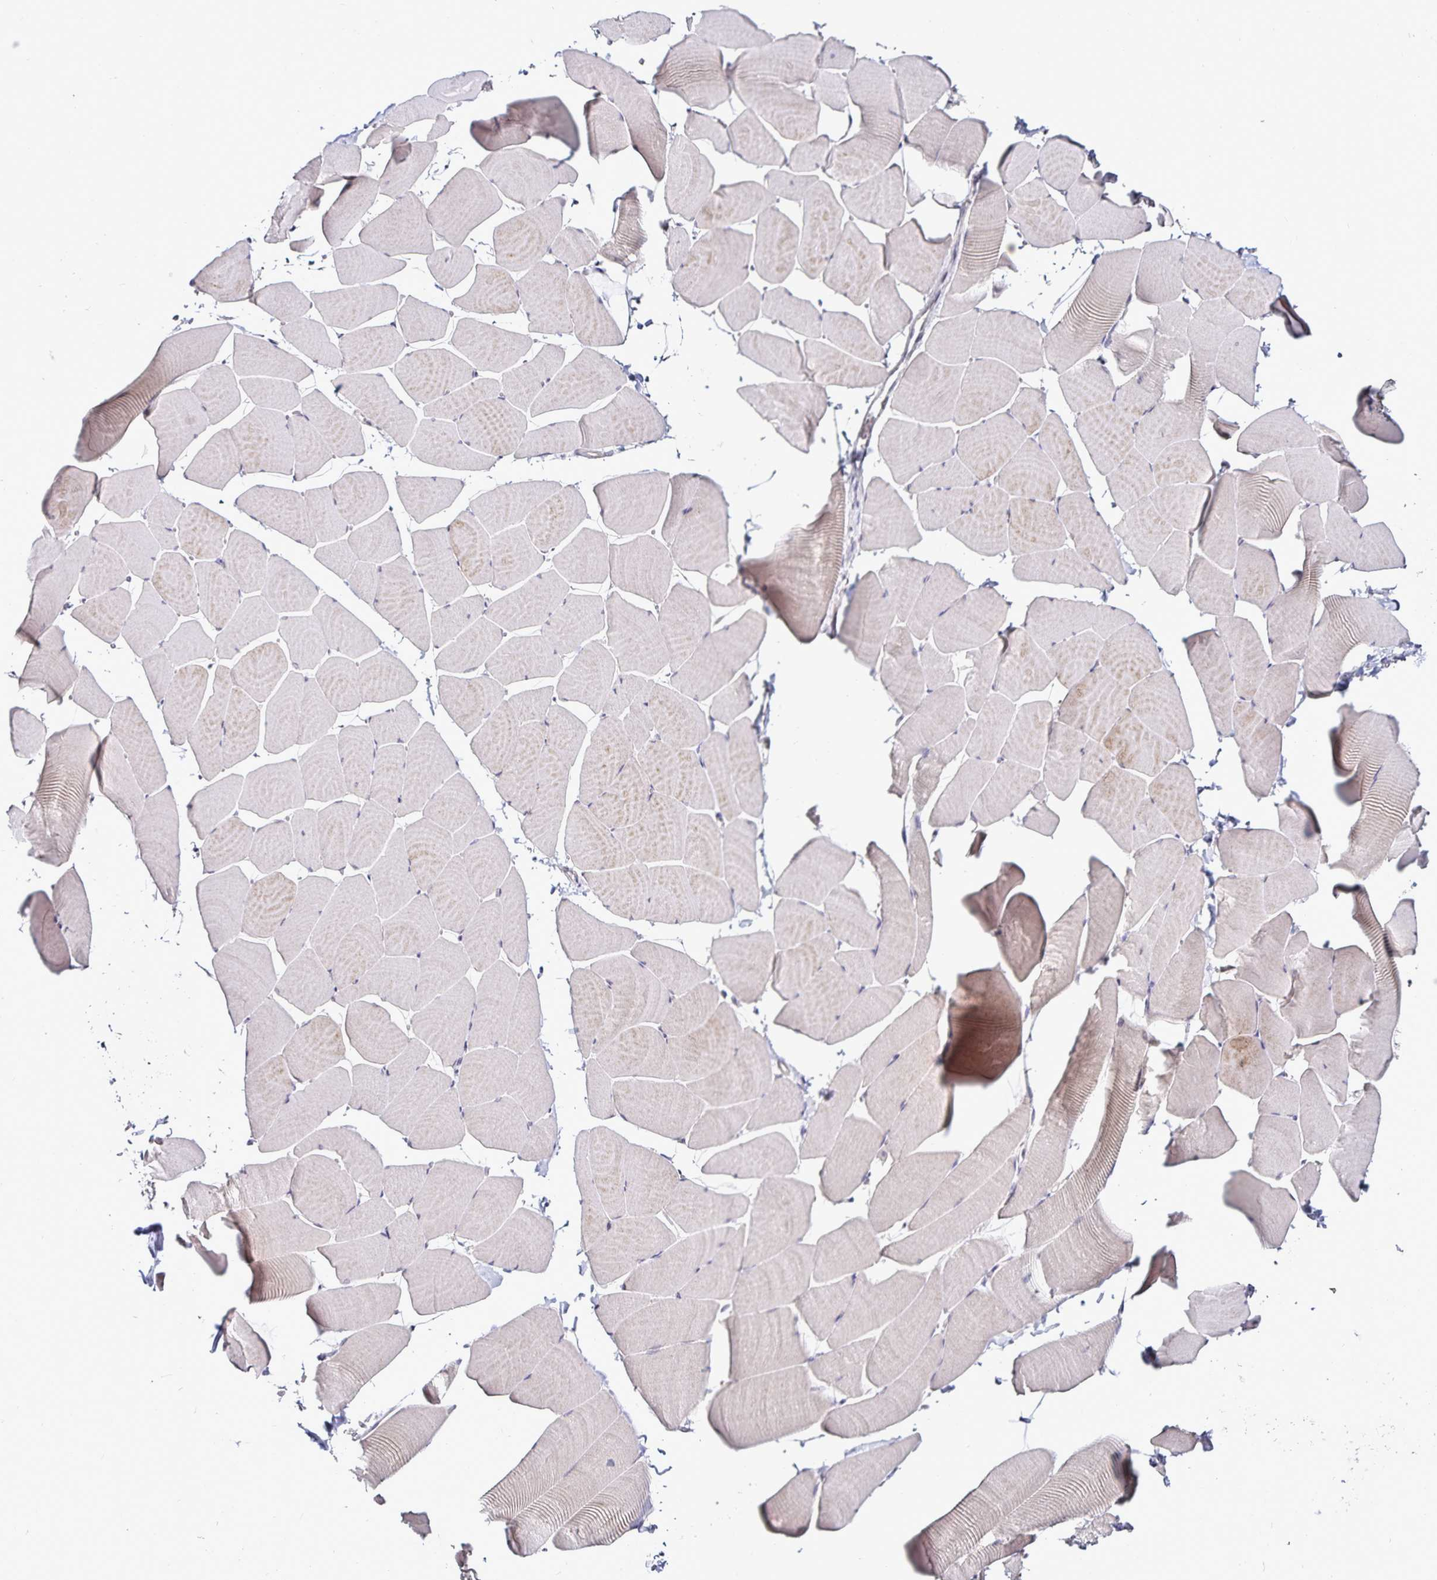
{"staining": {"intensity": "negative", "quantity": "none", "location": "none"}, "tissue": "skeletal muscle", "cell_type": "Myocytes", "image_type": "normal", "snomed": [{"axis": "morphology", "description": "Normal tissue, NOS"}, {"axis": "topography", "description": "Skeletal muscle"}], "caption": "Micrograph shows no significant protein expression in myocytes of benign skeletal muscle. (Brightfield microscopy of DAB (3,3'-diaminobenzidine) immunohistochemistry at high magnification).", "gene": "ACSL5", "patient": {"sex": "male", "age": 25}}